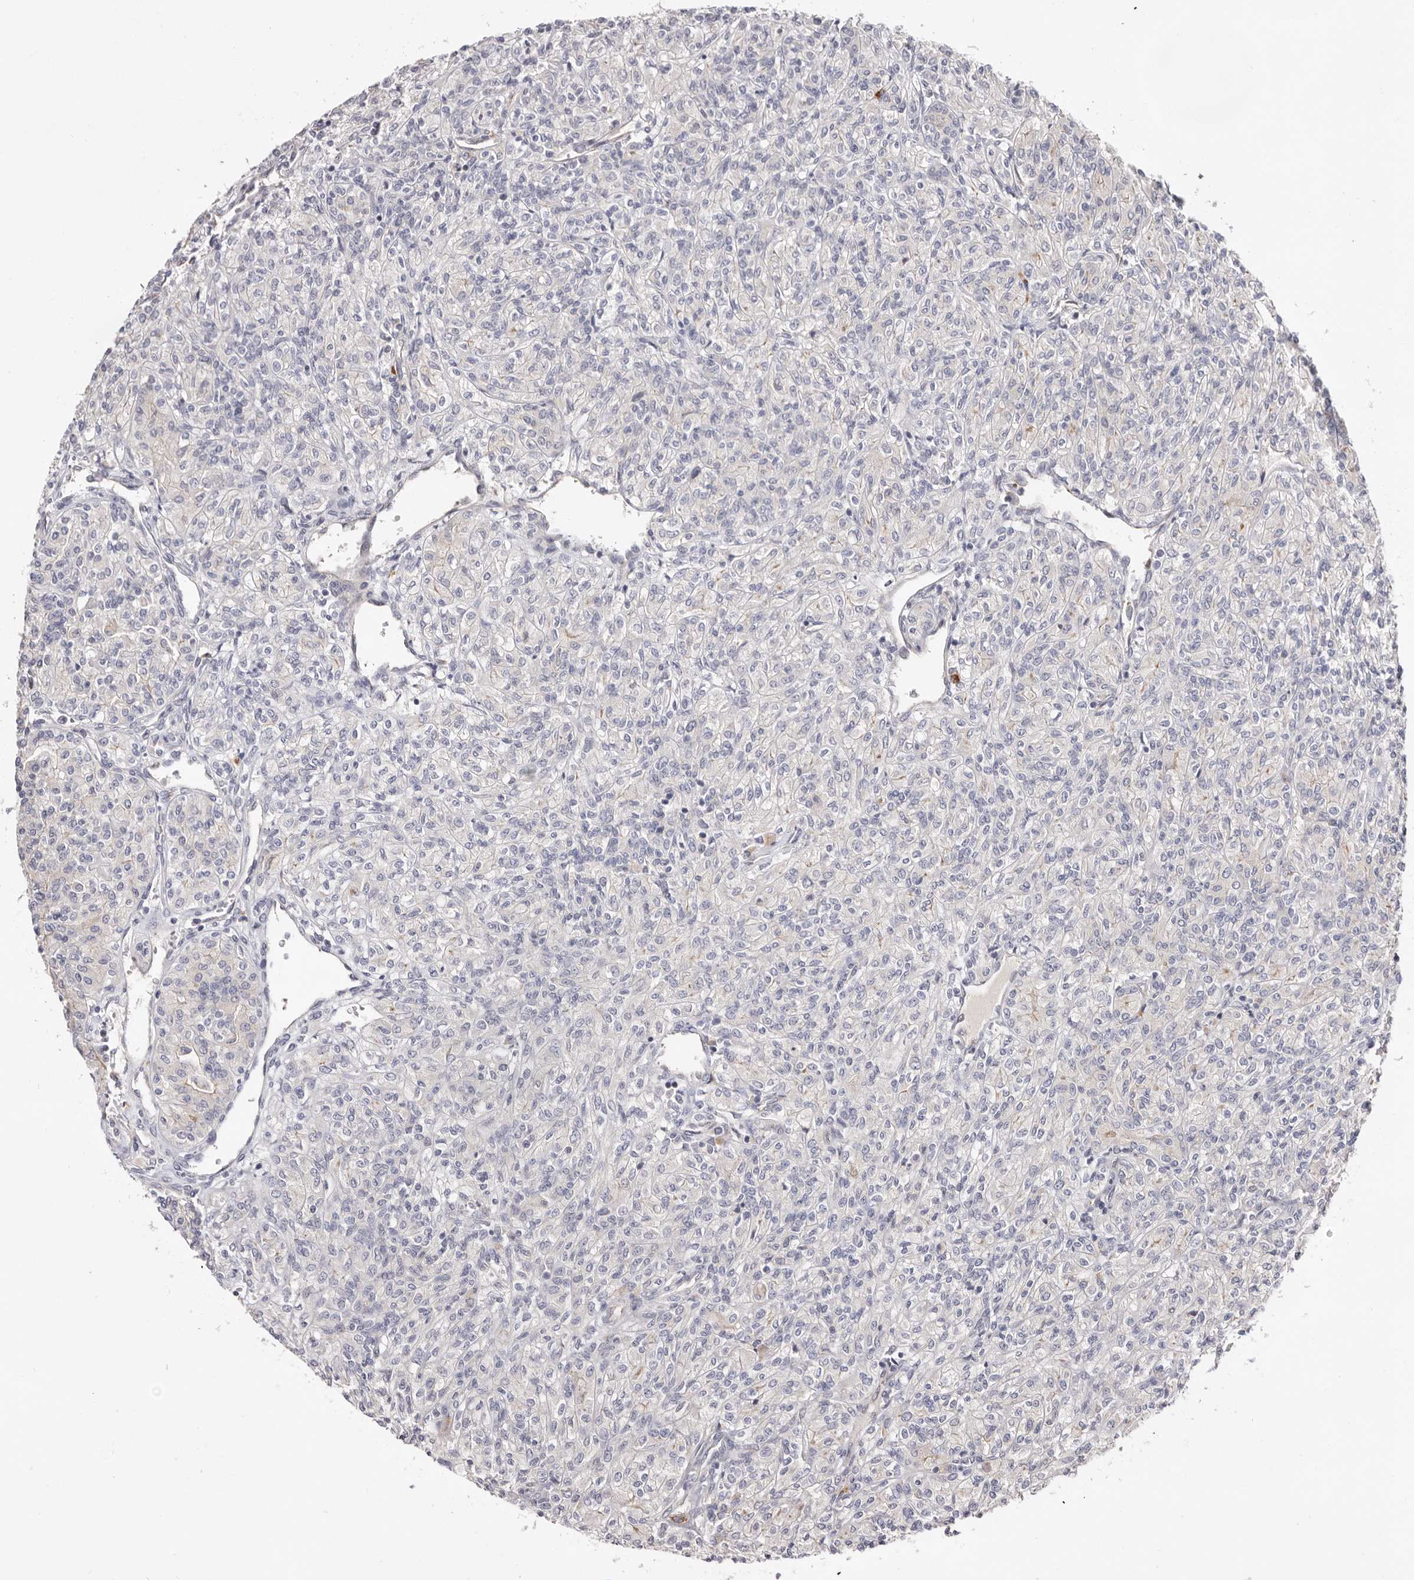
{"staining": {"intensity": "negative", "quantity": "none", "location": "none"}, "tissue": "renal cancer", "cell_type": "Tumor cells", "image_type": "cancer", "snomed": [{"axis": "morphology", "description": "Adenocarcinoma, NOS"}, {"axis": "topography", "description": "Kidney"}], "caption": "This histopathology image is of renal cancer stained with immunohistochemistry (IHC) to label a protein in brown with the nuclei are counter-stained blue. There is no positivity in tumor cells.", "gene": "USH1C", "patient": {"sex": "male", "age": 77}}